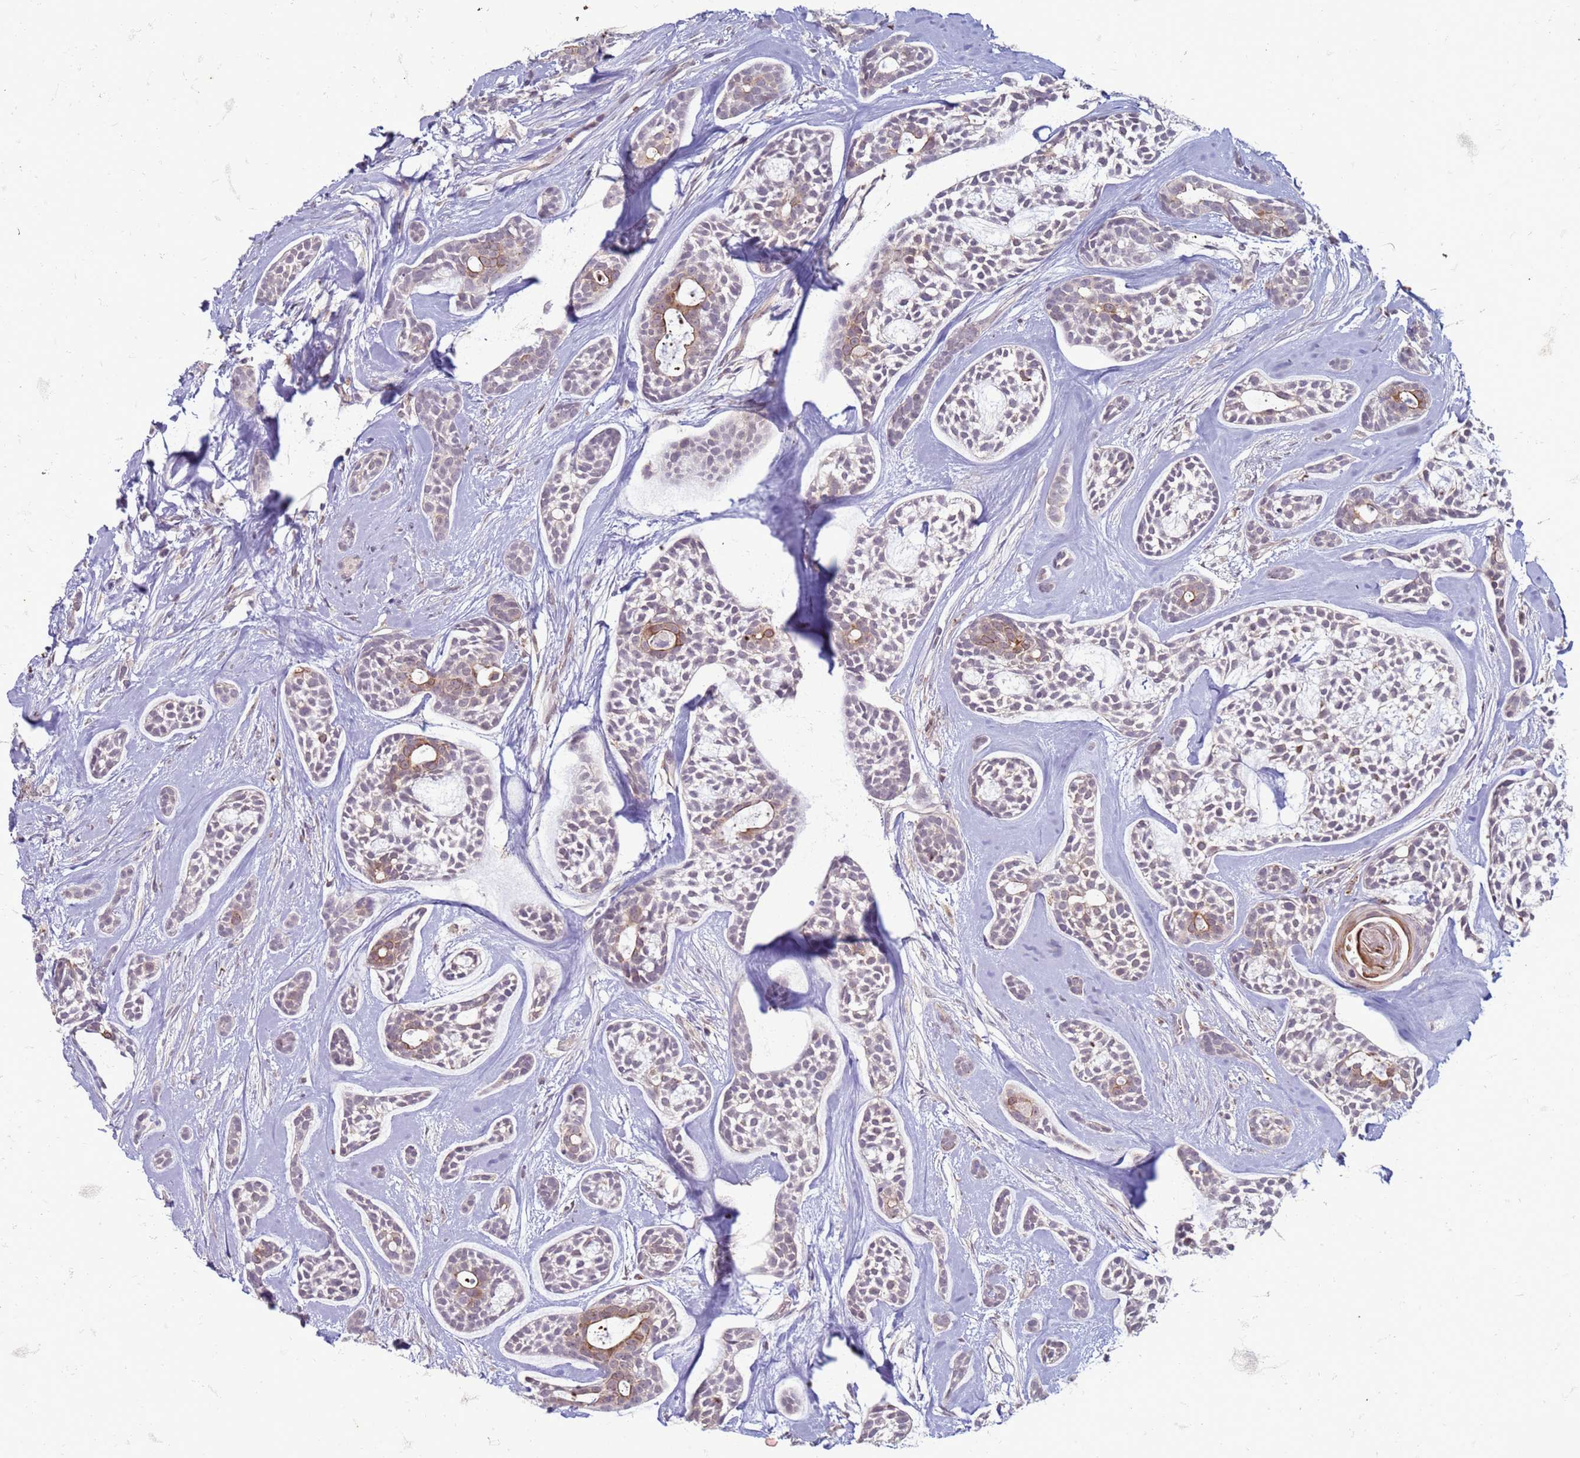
{"staining": {"intensity": "weak", "quantity": "25%-75%", "location": "cytoplasmic/membranous"}, "tissue": "head and neck cancer", "cell_type": "Tumor cells", "image_type": "cancer", "snomed": [{"axis": "morphology", "description": "Adenocarcinoma, NOS"}, {"axis": "topography", "description": "Subcutis"}, {"axis": "topography", "description": "Head-Neck"}], "caption": "Tumor cells display low levels of weak cytoplasmic/membranous staining in about 25%-75% of cells in human head and neck cancer (adenocarcinoma).", "gene": "SLC15A3", "patient": {"sex": "female", "age": 73}}